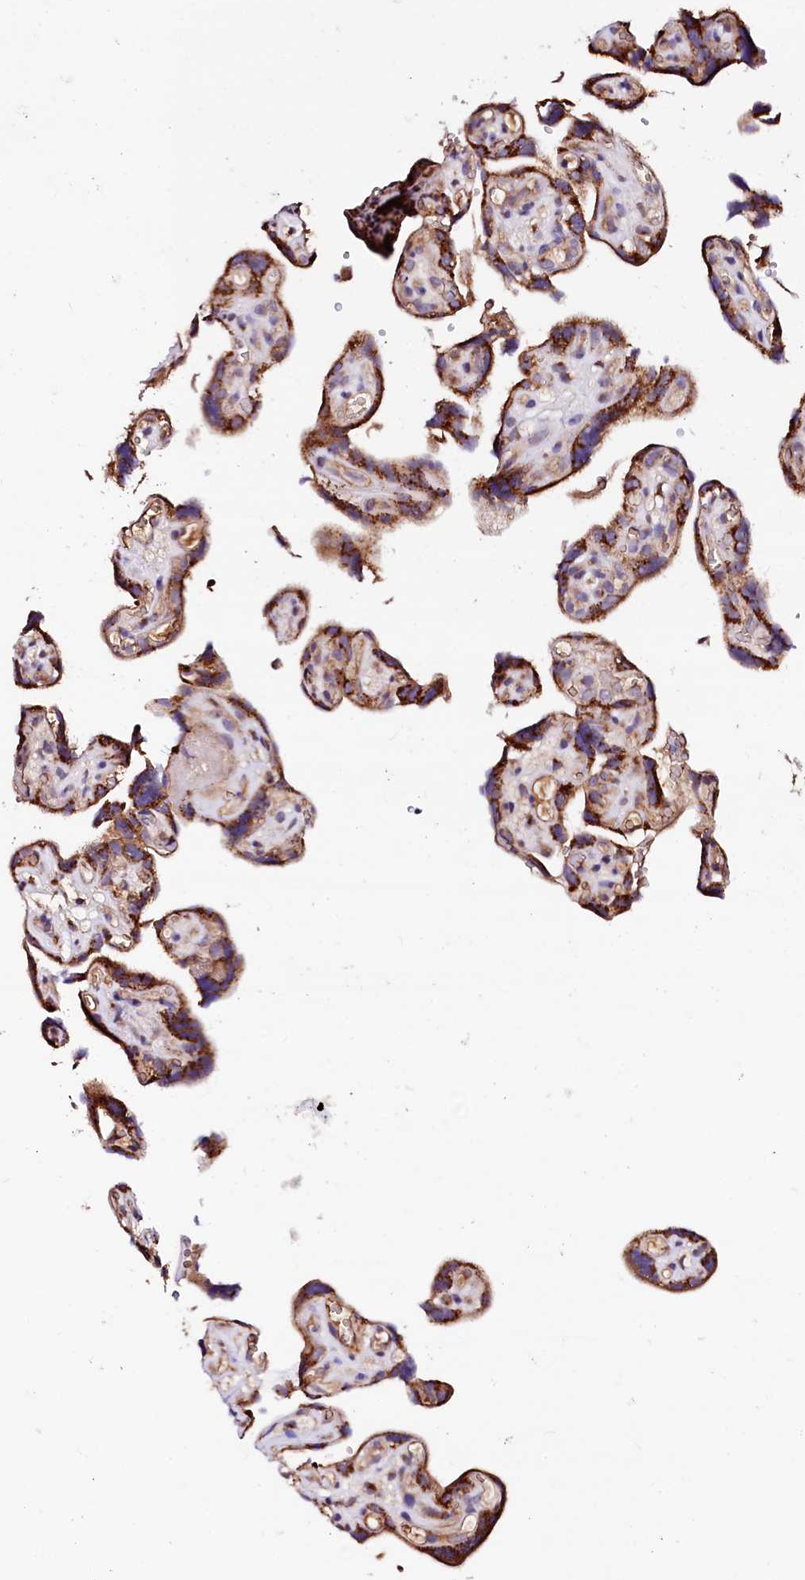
{"staining": {"intensity": "moderate", "quantity": ">75%", "location": "cytoplasmic/membranous"}, "tissue": "placenta", "cell_type": "Decidual cells", "image_type": "normal", "snomed": [{"axis": "morphology", "description": "Normal tissue, NOS"}, {"axis": "topography", "description": "Placenta"}], "caption": "Decidual cells exhibit moderate cytoplasmic/membranous positivity in about >75% of cells in benign placenta. (IHC, brightfield microscopy, high magnification).", "gene": "ST3GAL1", "patient": {"sex": "female", "age": 30}}